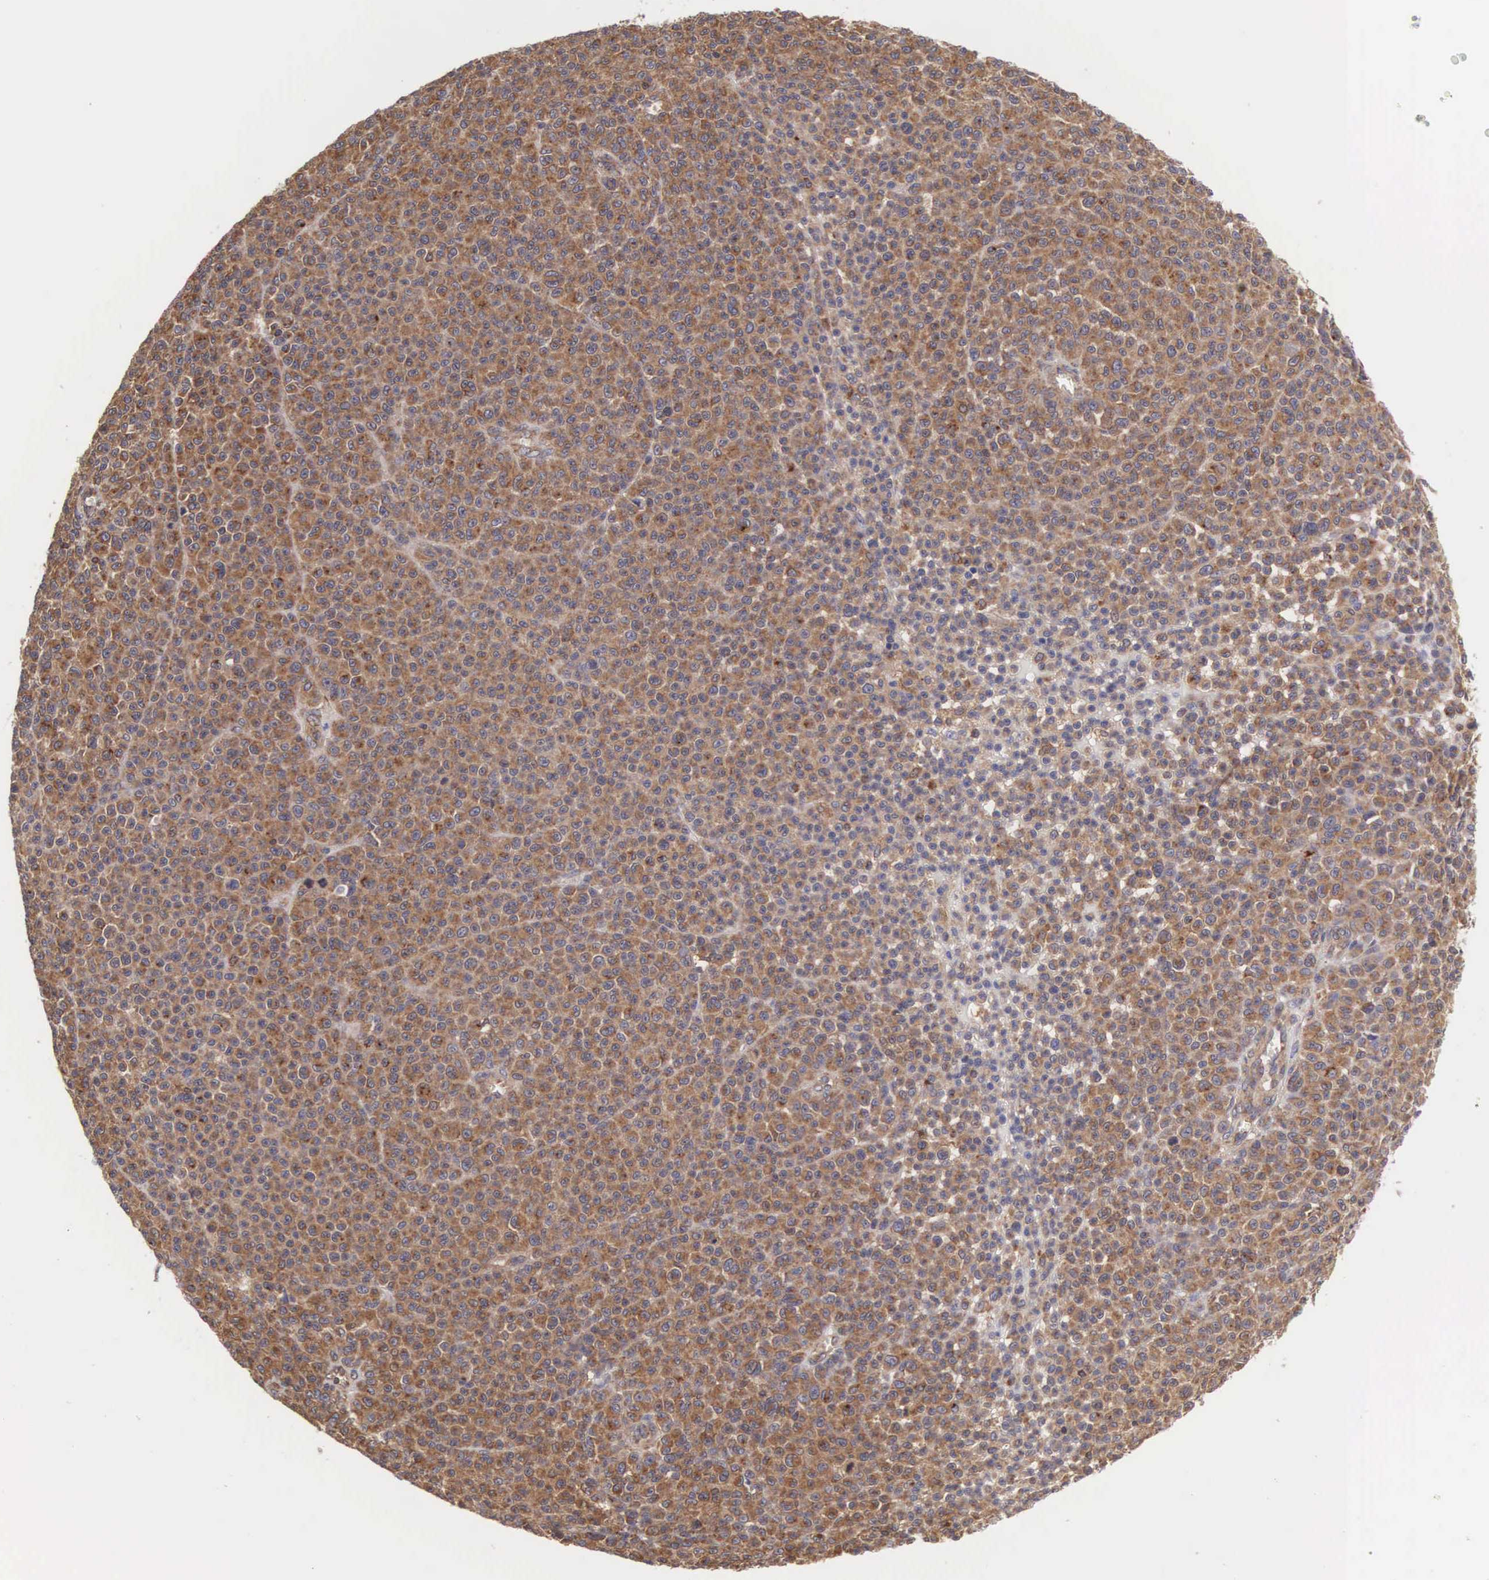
{"staining": {"intensity": "moderate", "quantity": ">75%", "location": "cytoplasmic/membranous"}, "tissue": "melanoma", "cell_type": "Tumor cells", "image_type": "cancer", "snomed": [{"axis": "morphology", "description": "Malignant melanoma, Metastatic site"}, {"axis": "topography", "description": "Skin"}], "caption": "Immunohistochemistry image of human malignant melanoma (metastatic site) stained for a protein (brown), which demonstrates medium levels of moderate cytoplasmic/membranous positivity in approximately >75% of tumor cells.", "gene": "DHRS1", "patient": {"sex": "male", "age": 32}}